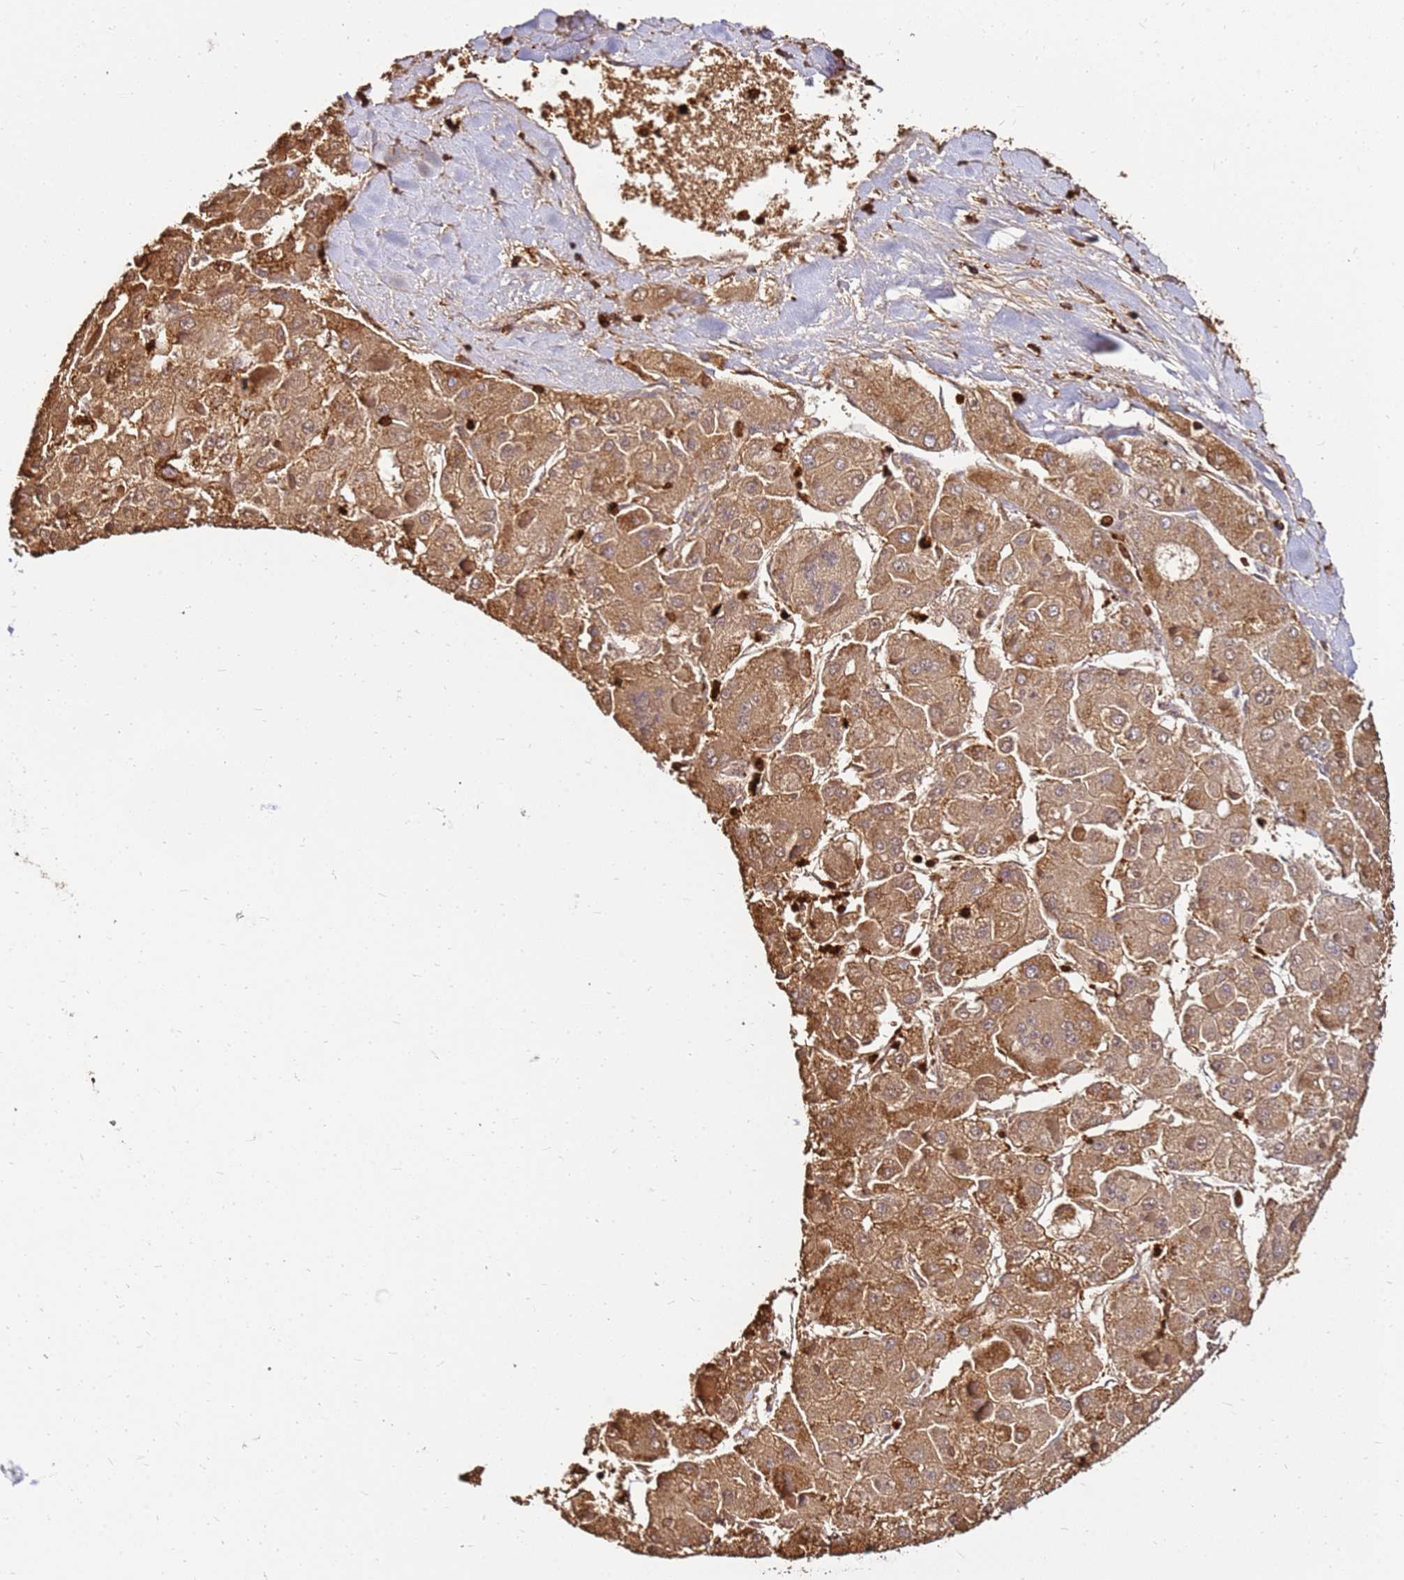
{"staining": {"intensity": "moderate", "quantity": ">75%", "location": "cytoplasmic/membranous"}, "tissue": "liver cancer", "cell_type": "Tumor cells", "image_type": "cancer", "snomed": [{"axis": "morphology", "description": "Carcinoma, Hepatocellular, NOS"}, {"axis": "topography", "description": "Liver"}], "caption": "There is medium levels of moderate cytoplasmic/membranous positivity in tumor cells of liver cancer, as demonstrated by immunohistochemical staining (brown color).", "gene": "CORO1A", "patient": {"sex": "female", "age": 73}}